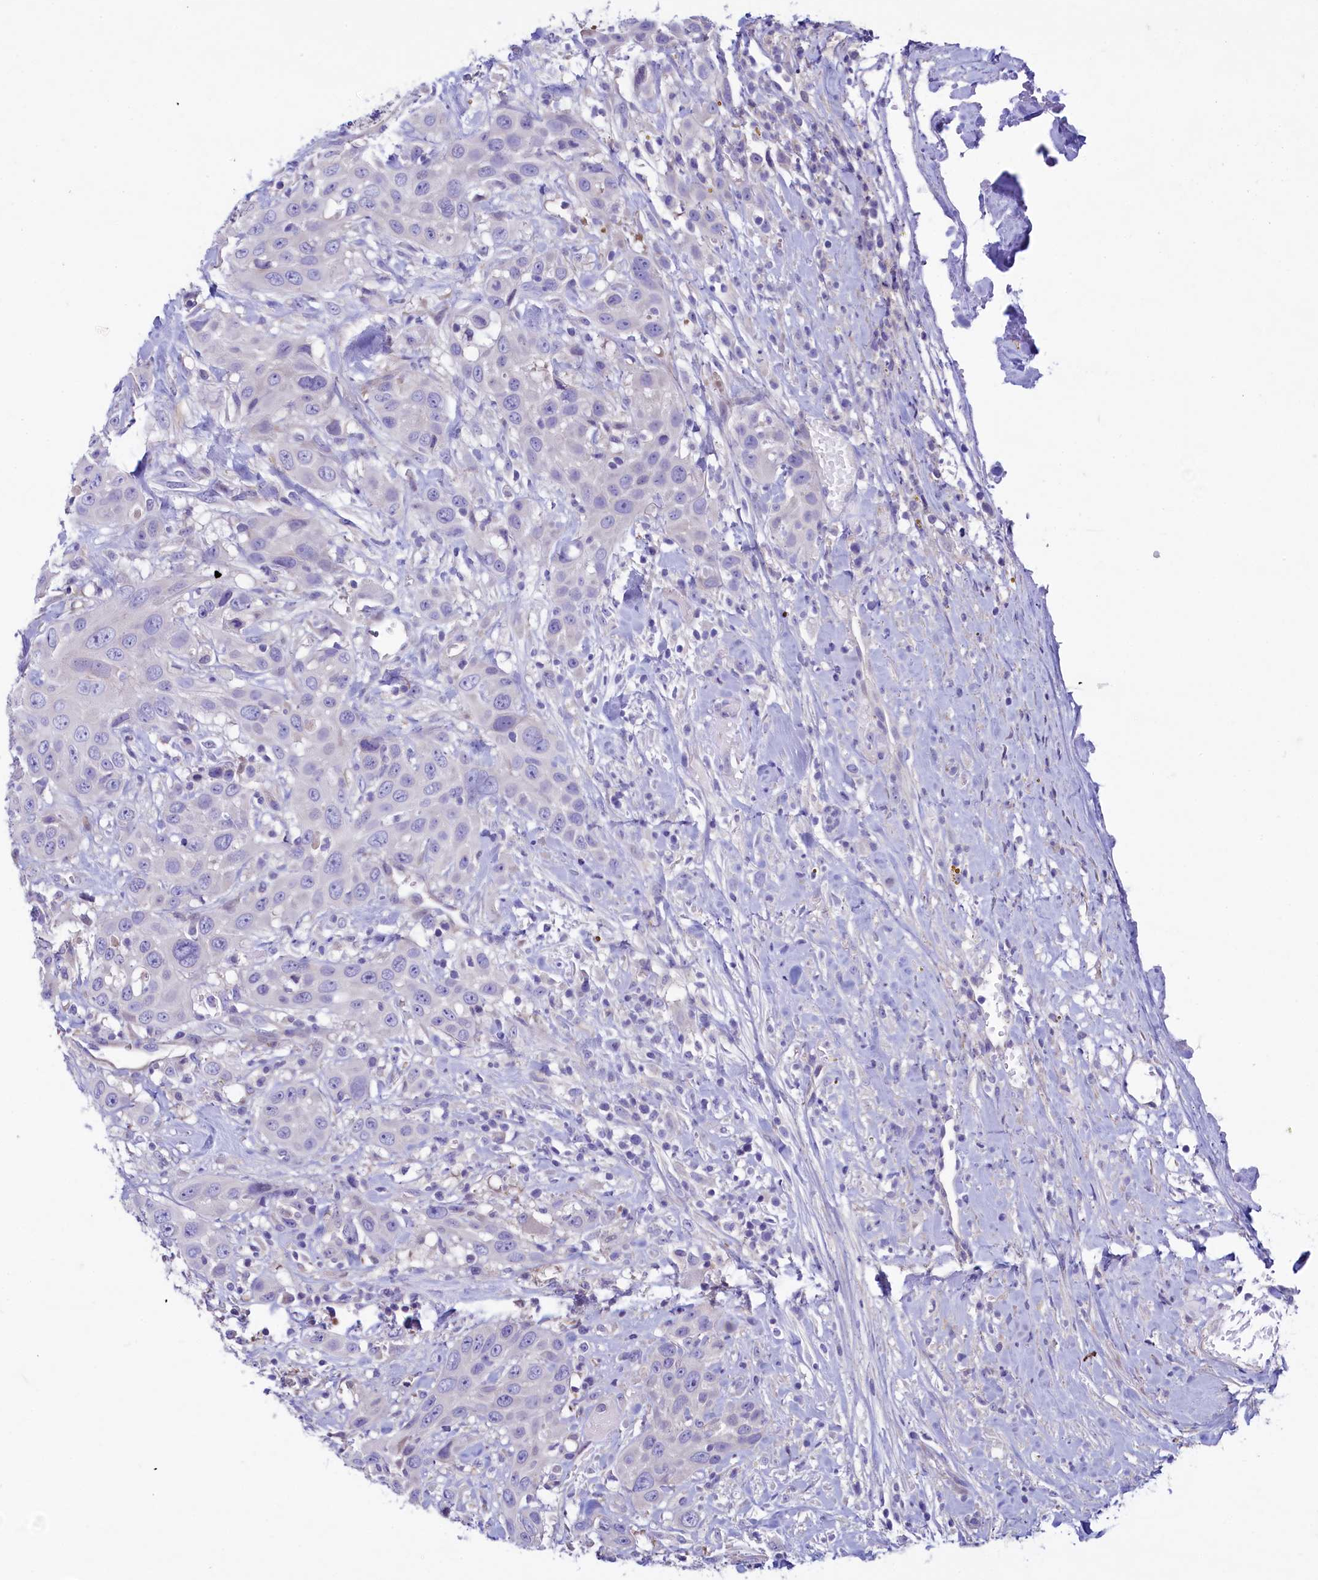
{"staining": {"intensity": "negative", "quantity": "none", "location": "none"}, "tissue": "head and neck cancer", "cell_type": "Tumor cells", "image_type": "cancer", "snomed": [{"axis": "morphology", "description": "Squamous cell carcinoma, NOS"}, {"axis": "topography", "description": "Head-Neck"}], "caption": "Immunohistochemical staining of head and neck cancer (squamous cell carcinoma) shows no significant staining in tumor cells.", "gene": "KRBOX5", "patient": {"sex": "male", "age": 81}}